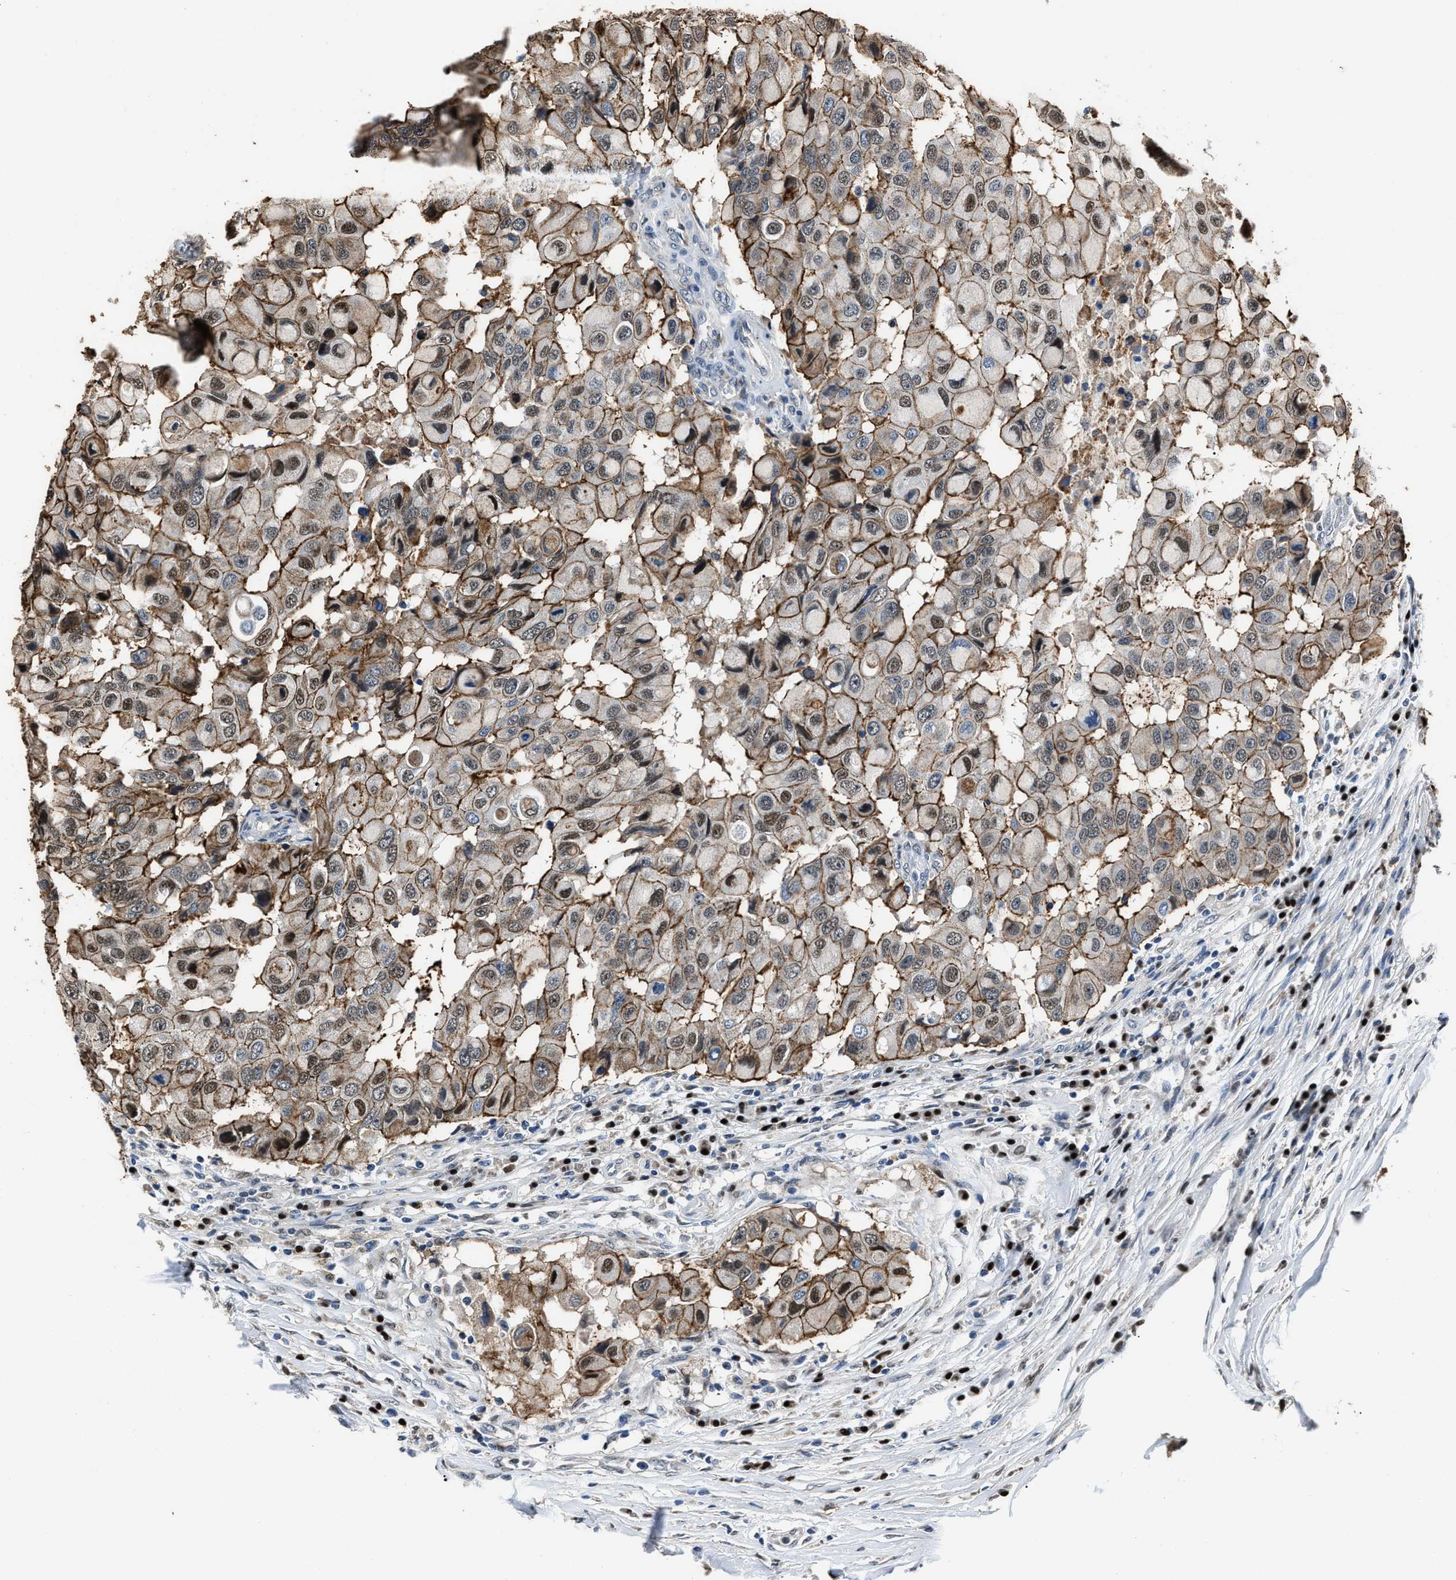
{"staining": {"intensity": "moderate", "quantity": ">75%", "location": "cytoplasmic/membranous,nuclear"}, "tissue": "breast cancer", "cell_type": "Tumor cells", "image_type": "cancer", "snomed": [{"axis": "morphology", "description": "Duct carcinoma"}, {"axis": "topography", "description": "Breast"}], "caption": "A brown stain highlights moderate cytoplasmic/membranous and nuclear positivity of a protein in human invasive ductal carcinoma (breast) tumor cells. (brown staining indicates protein expression, while blue staining denotes nuclei).", "gene": "NSUN5", "patient": {"sex": "female", "age": 27}}